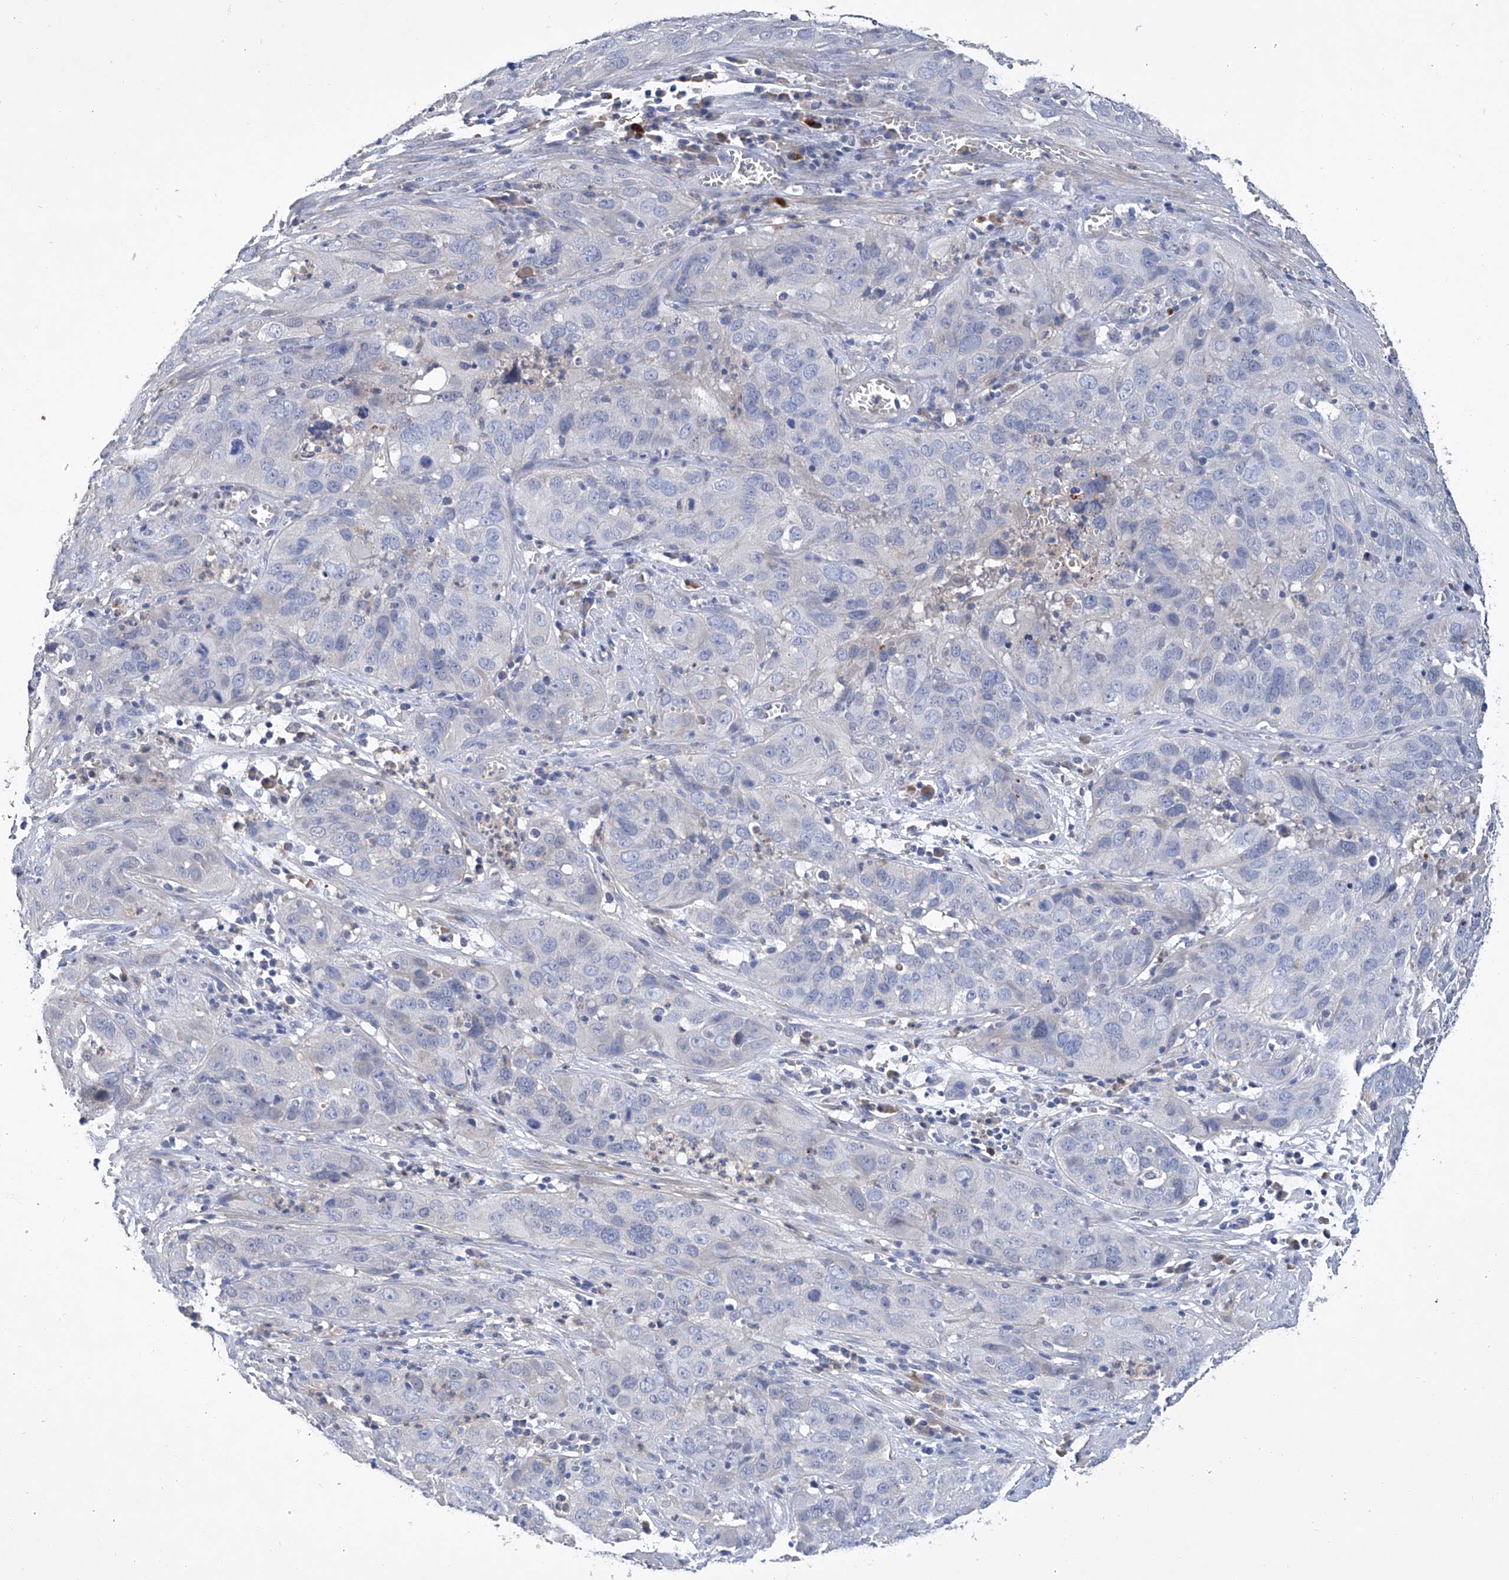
{"staining": {"intensity": "negative", "quantity": "none", "location": "none"}, "tissue": "cervical cancer", "cell_type": "Tumor cells", "image_type": "cancer", "snomed": [{"axis": "morphology", "description": "Squamous cell carcinoma, NOS"}, {"axis": "topography", "description": "Cervix"}], "caption": "High magnification brightfield microscopy of squamous cell carcinoma (cervical) stained with DAB (brown) and counterstained with hematoxylin (blue): tumor cells show no significant staining.", "gene": "GPT", "patient": {"sex": "female", "age": 32}}